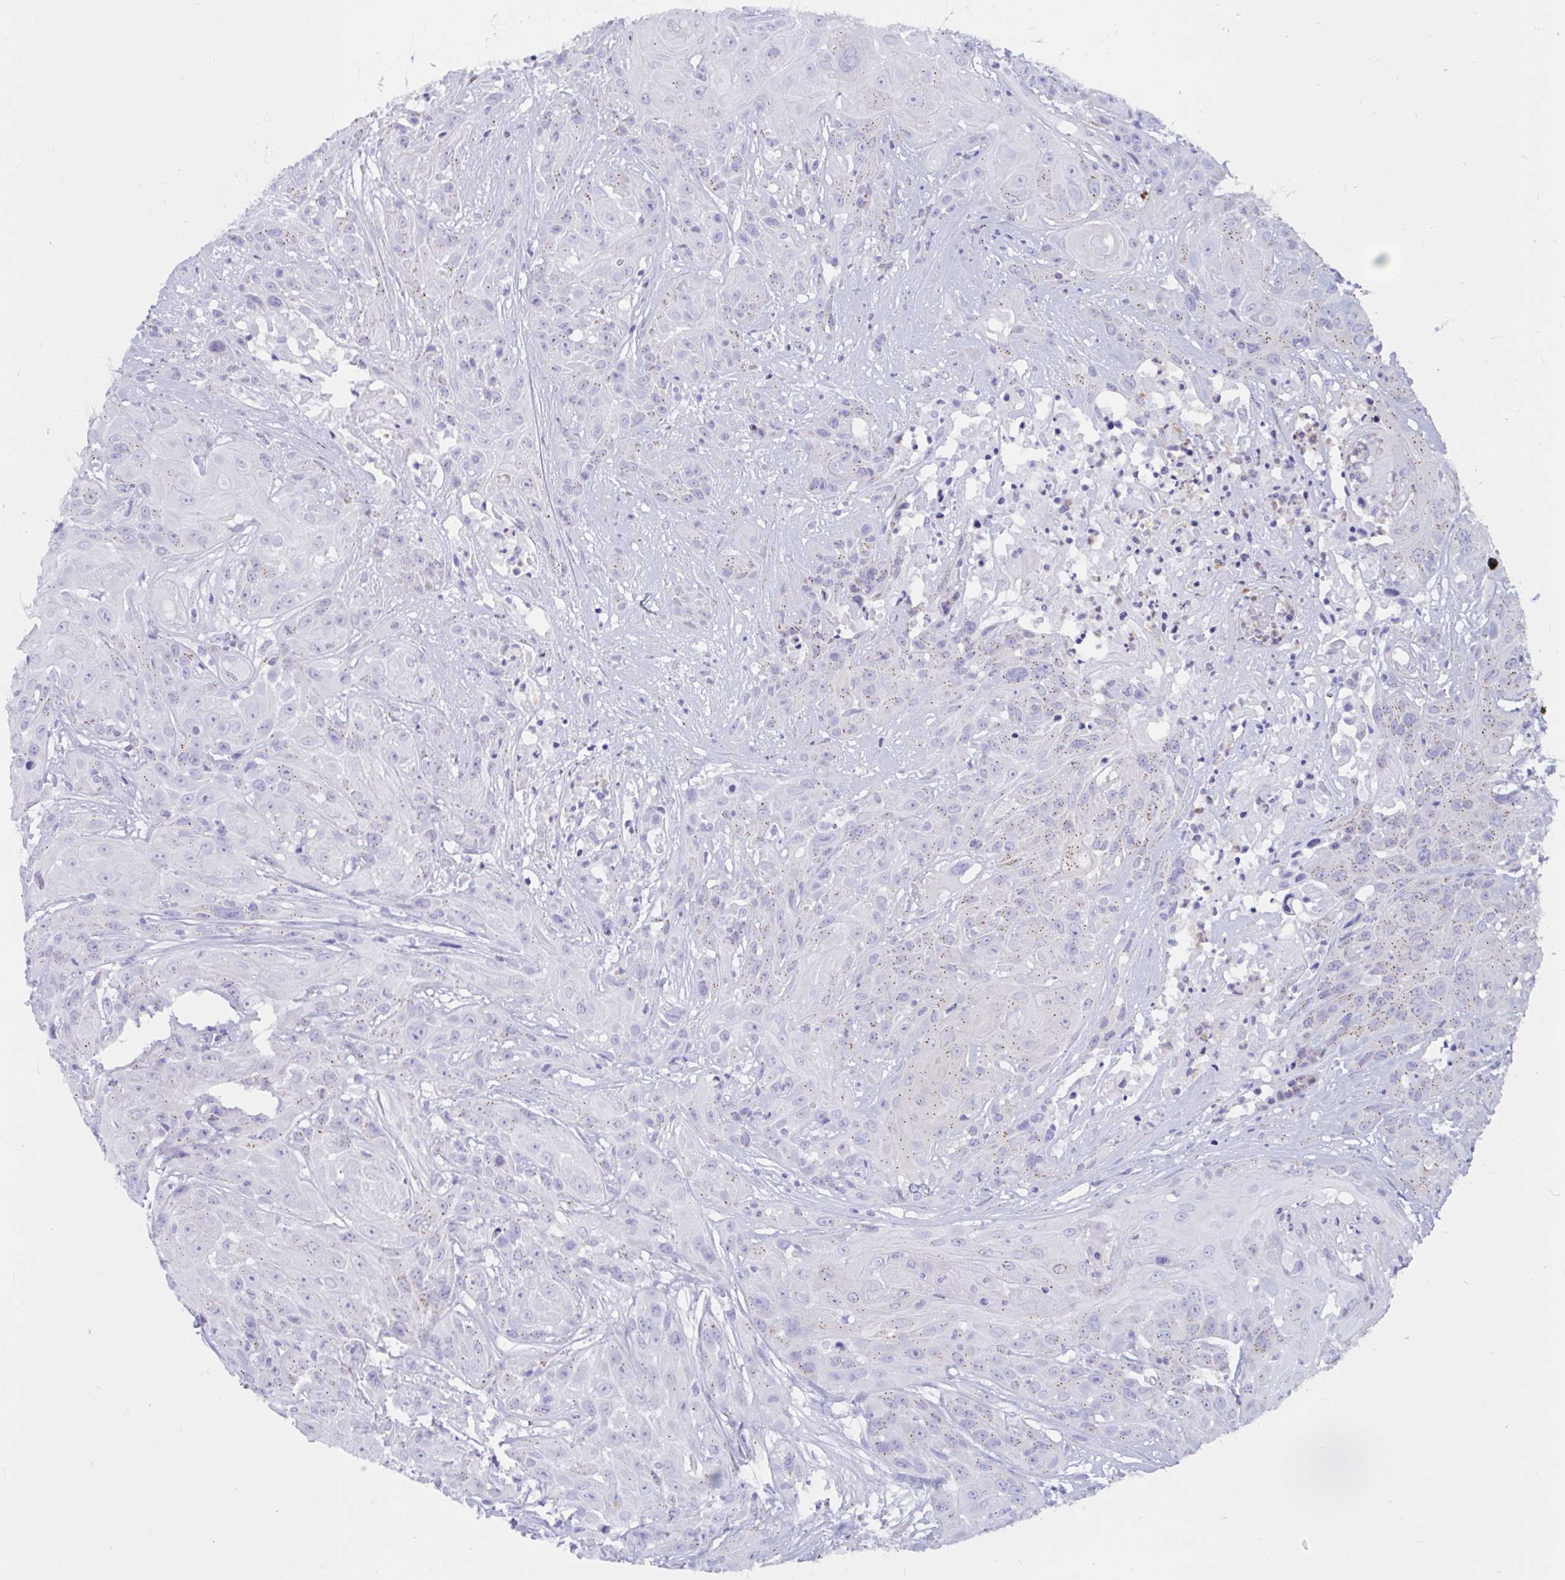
{"staining": {"intensity": "moderate", "quantity": "25%-75%", "location": "cytoplasmic/membranous"}, "tissue": "head and neck cancer", "cell_type": "Tumor cells", "image_type": "cancer", "snomed": [{"axis": "morphology", "description": "Squamous cell carcinoma, NOS"}, {"axis": "topography", "description": "Skin"}, {"axis": "topography", "description": "Head-Neck"}], "caption": "This is a histology image of immunohistochemistry staining of squamous cell carcinoma (head and neck), which shows moderate expression in the cytoplasmic/membranous of tumor cells.", "gene": "RNASE3", "patient": {"sex": "male", "age": 80}}